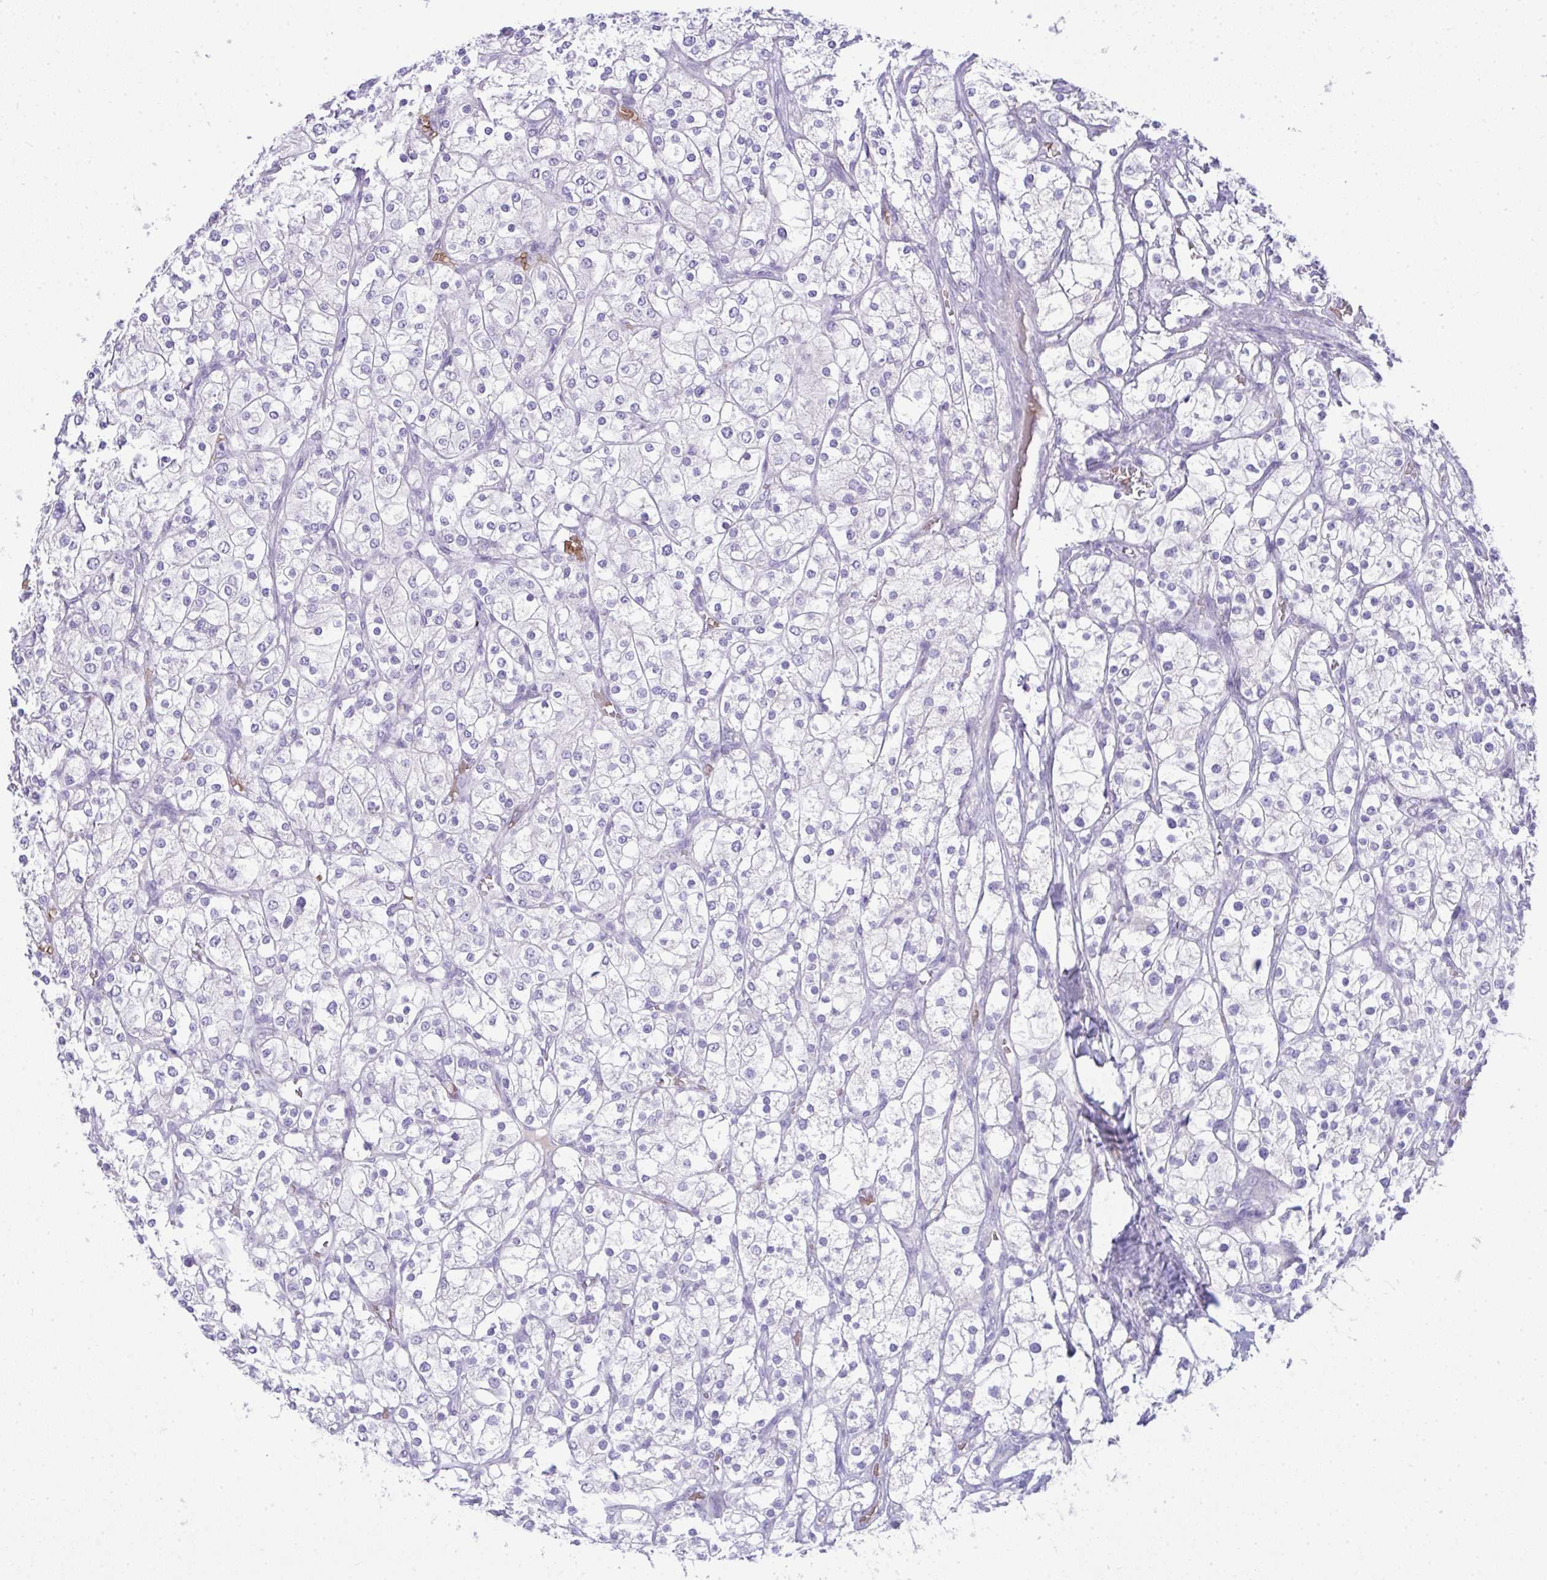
{"staining": {"intensity": "negative", "quantity": "none", "location": "none"}, "tissue": "renal cancer", "cell_type": "Tumor cells", "image_type": "cancer", "snomed": [{"axis": "morphology", "description": "Adenocarcinoma, NOS"}, {"axis": "topography", "description": "Kidney"}], "caption": "Immunohistochemical staining of human renal adenocarcinoma reveals no significant staining in tumor cells. Nuclei are stained in blue.", "gene": "SPTB", "patient": {"sex": "male", "age": 80}}